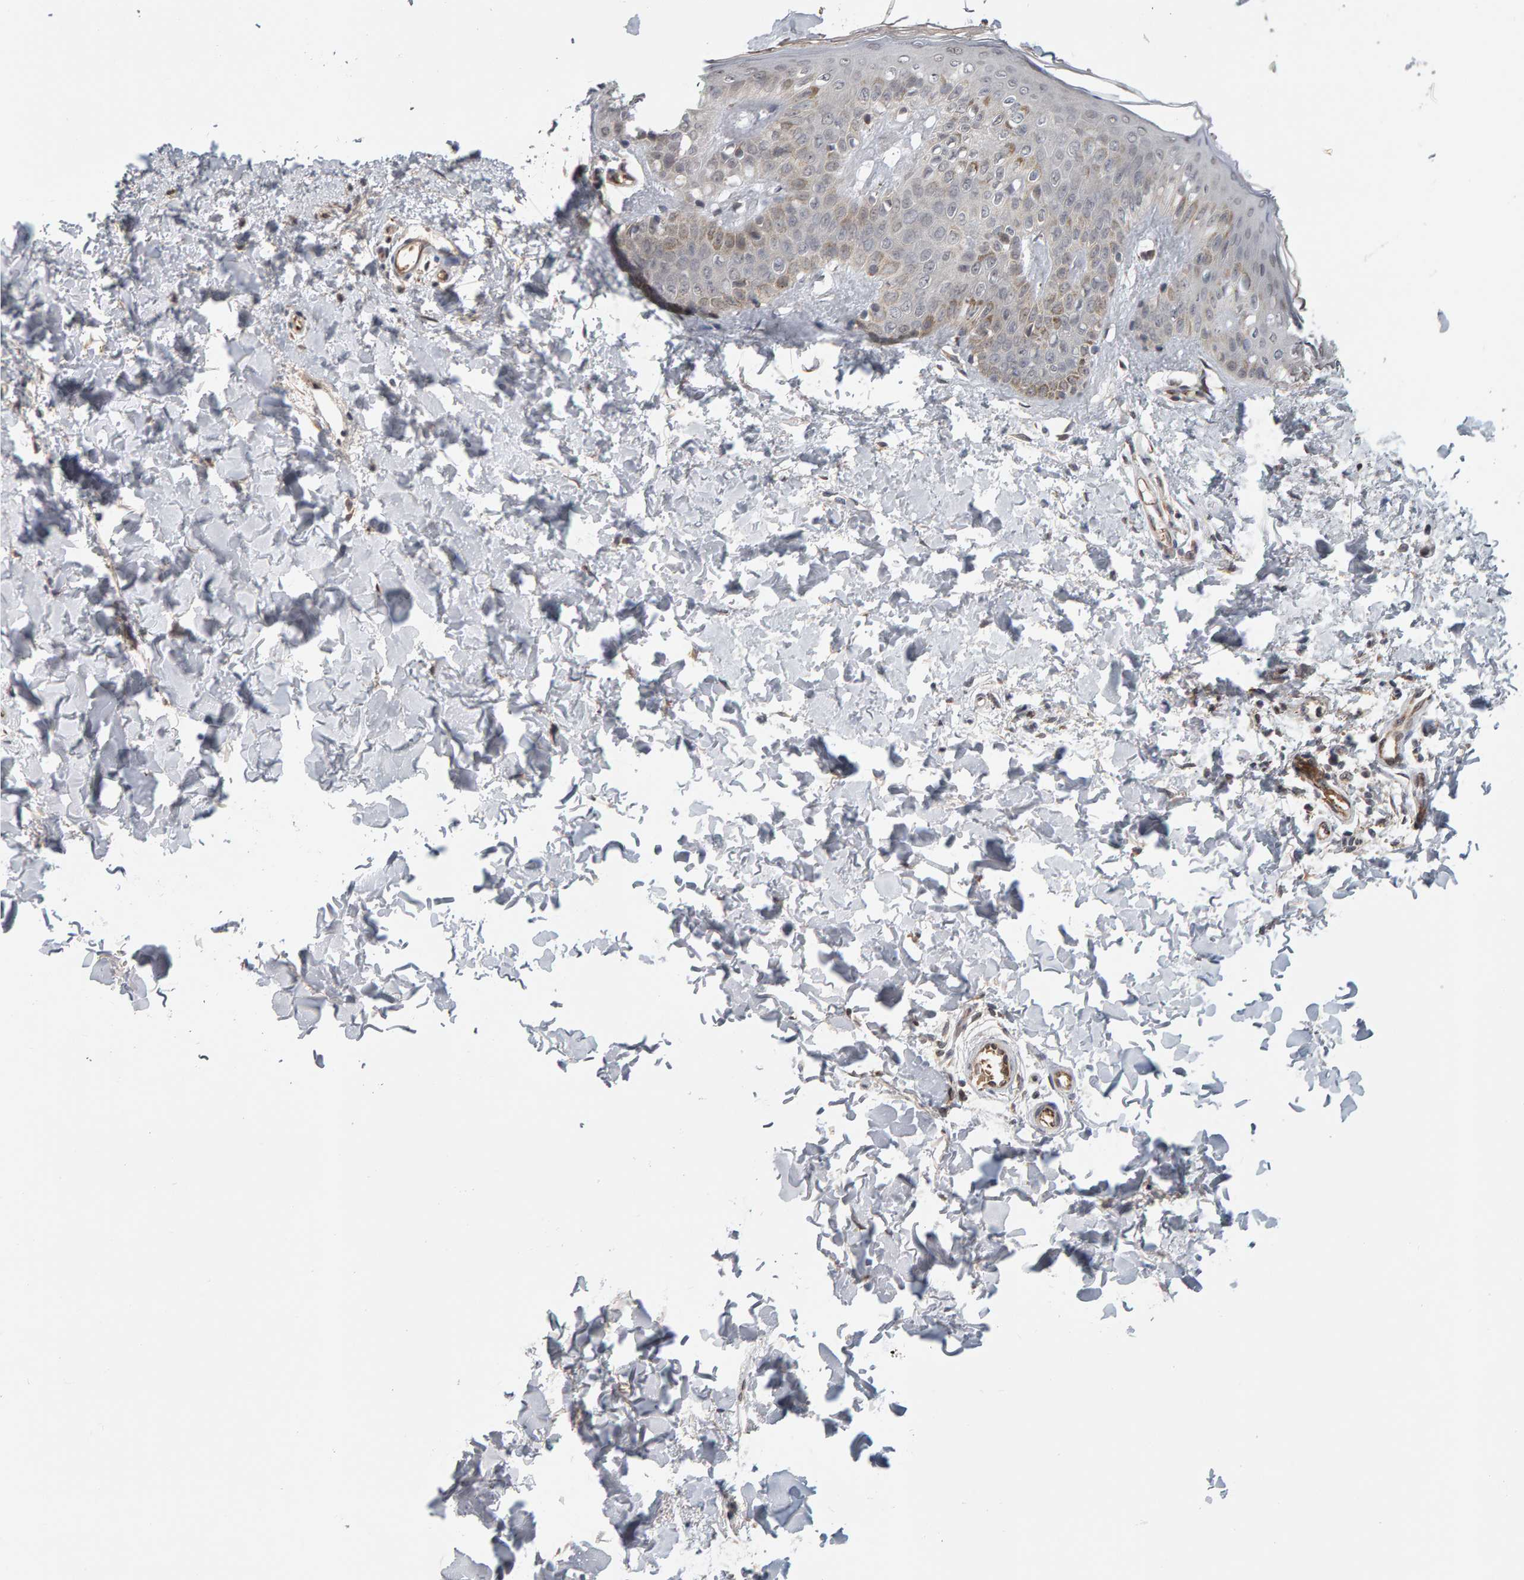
{"staining": {"intensity": "weak", "quantity": ">75%", "location": "cytoplasmic/membranous"}, "tissue": "skin", "cell_type": "Fibroblasts", "image_type": "normal", "snomed": [{"axis": "morphology", "description": "Normal tissue, NOS"}, {"axis": "morphology", "description": "Neoplasm, benign, NOS"}, {"axis": "topography", "description": "Skin"}, {"axis": "topography", "description": "Soft tissue"}], "caption": "Protein positivity by immunohistochemistry (IHC) shows weak cytoplasmic/membranous staining in about >75% of fibroblasts in normal skin.", "gene": "DAP3", "patient": {"sex": "male", "age": 26}}